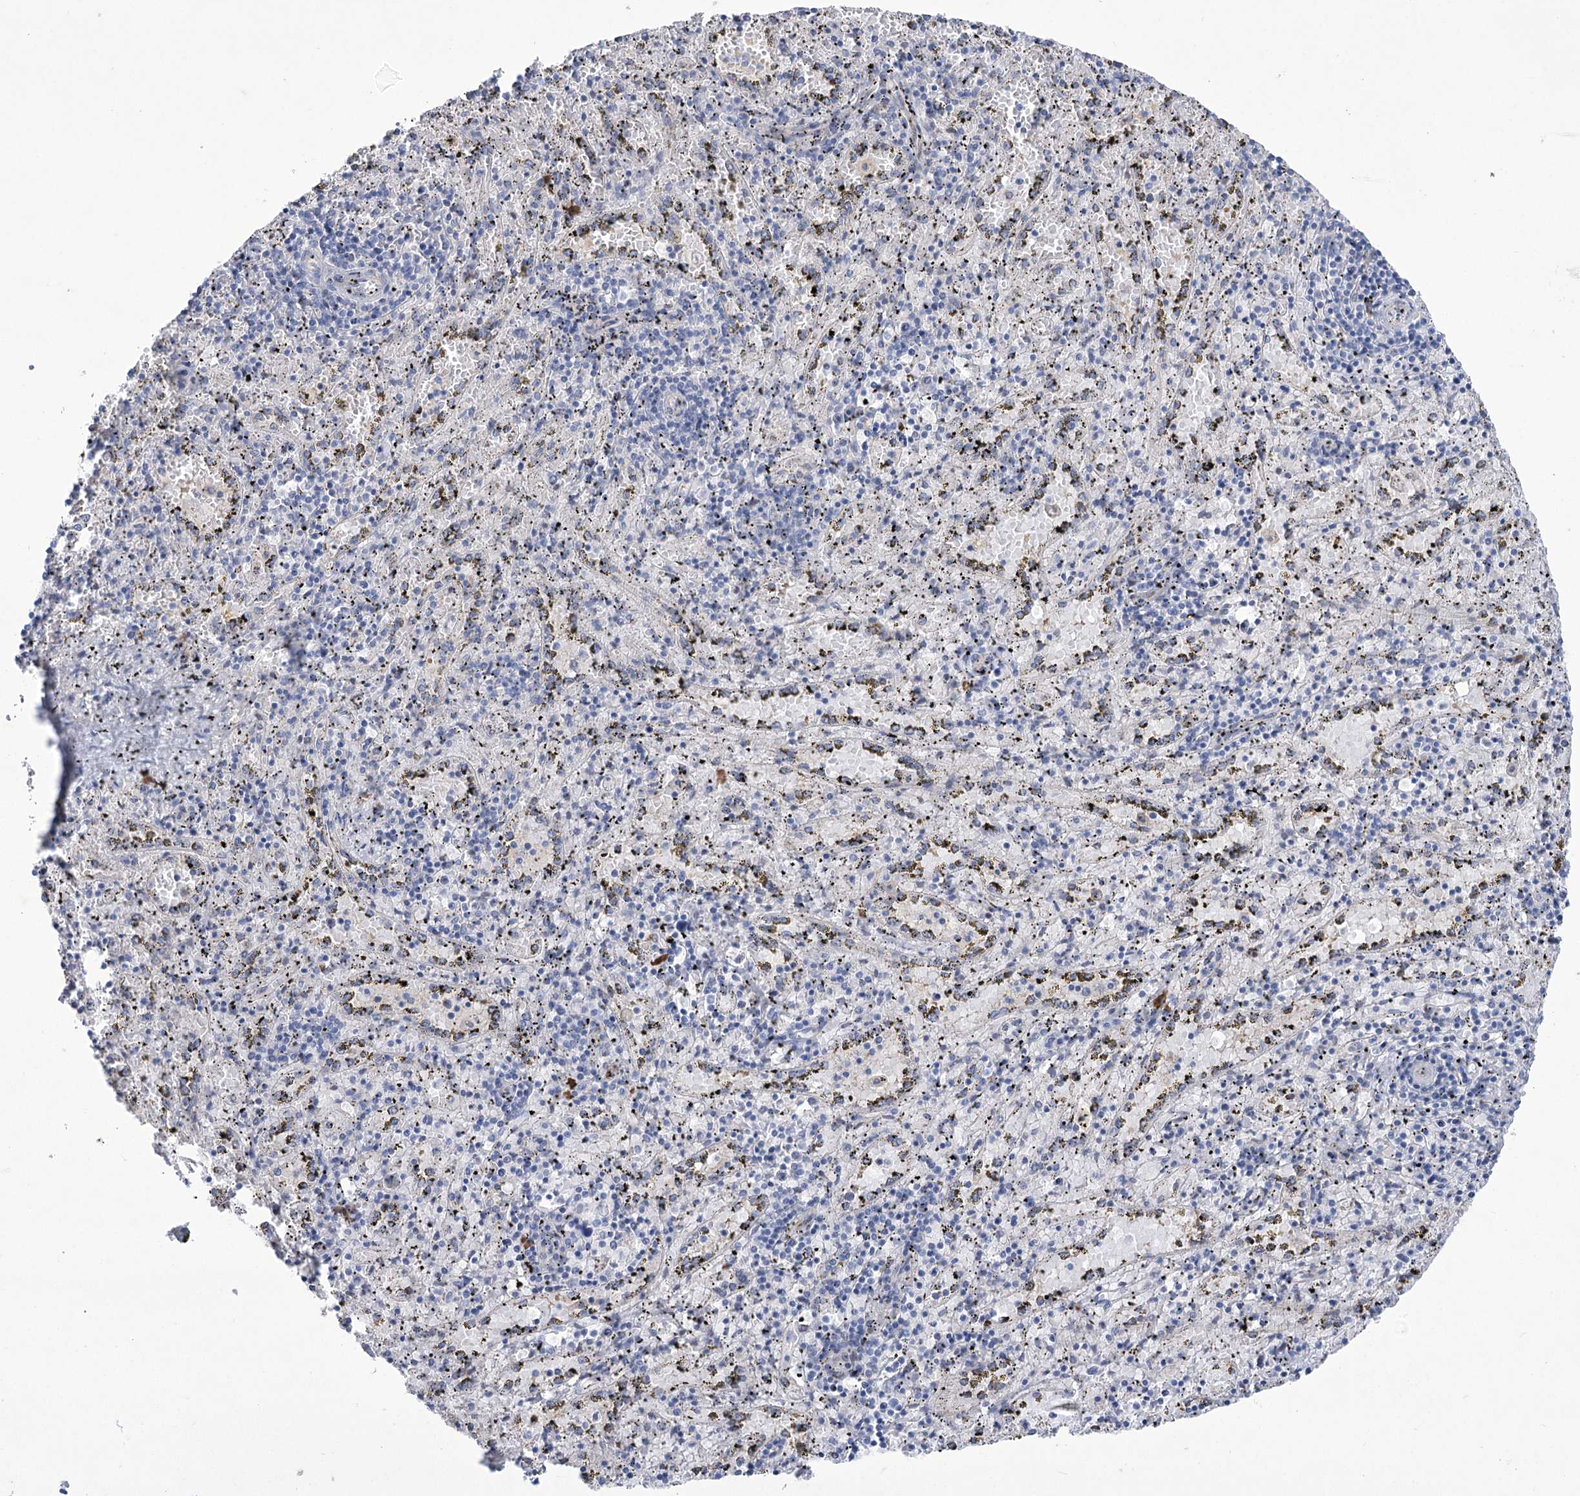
{"staining": {"intensity": "negative", "quantity": "none", "location": "none"}, "tissue": "spleen", "cell_type": "Cells in red pulp", "image_type": "normal", "snomed": [{"axis": "morphology", "description": "Normal tissue, NOS"}, {"axis": "topography", "description": "Spleen"}], "caption": "DAB immunohistochemical staining of benign spleen reveals no significant expression in cells in red pulp.", "gene": "CEP164", "patient": {"sex": "male", "age": 11}}